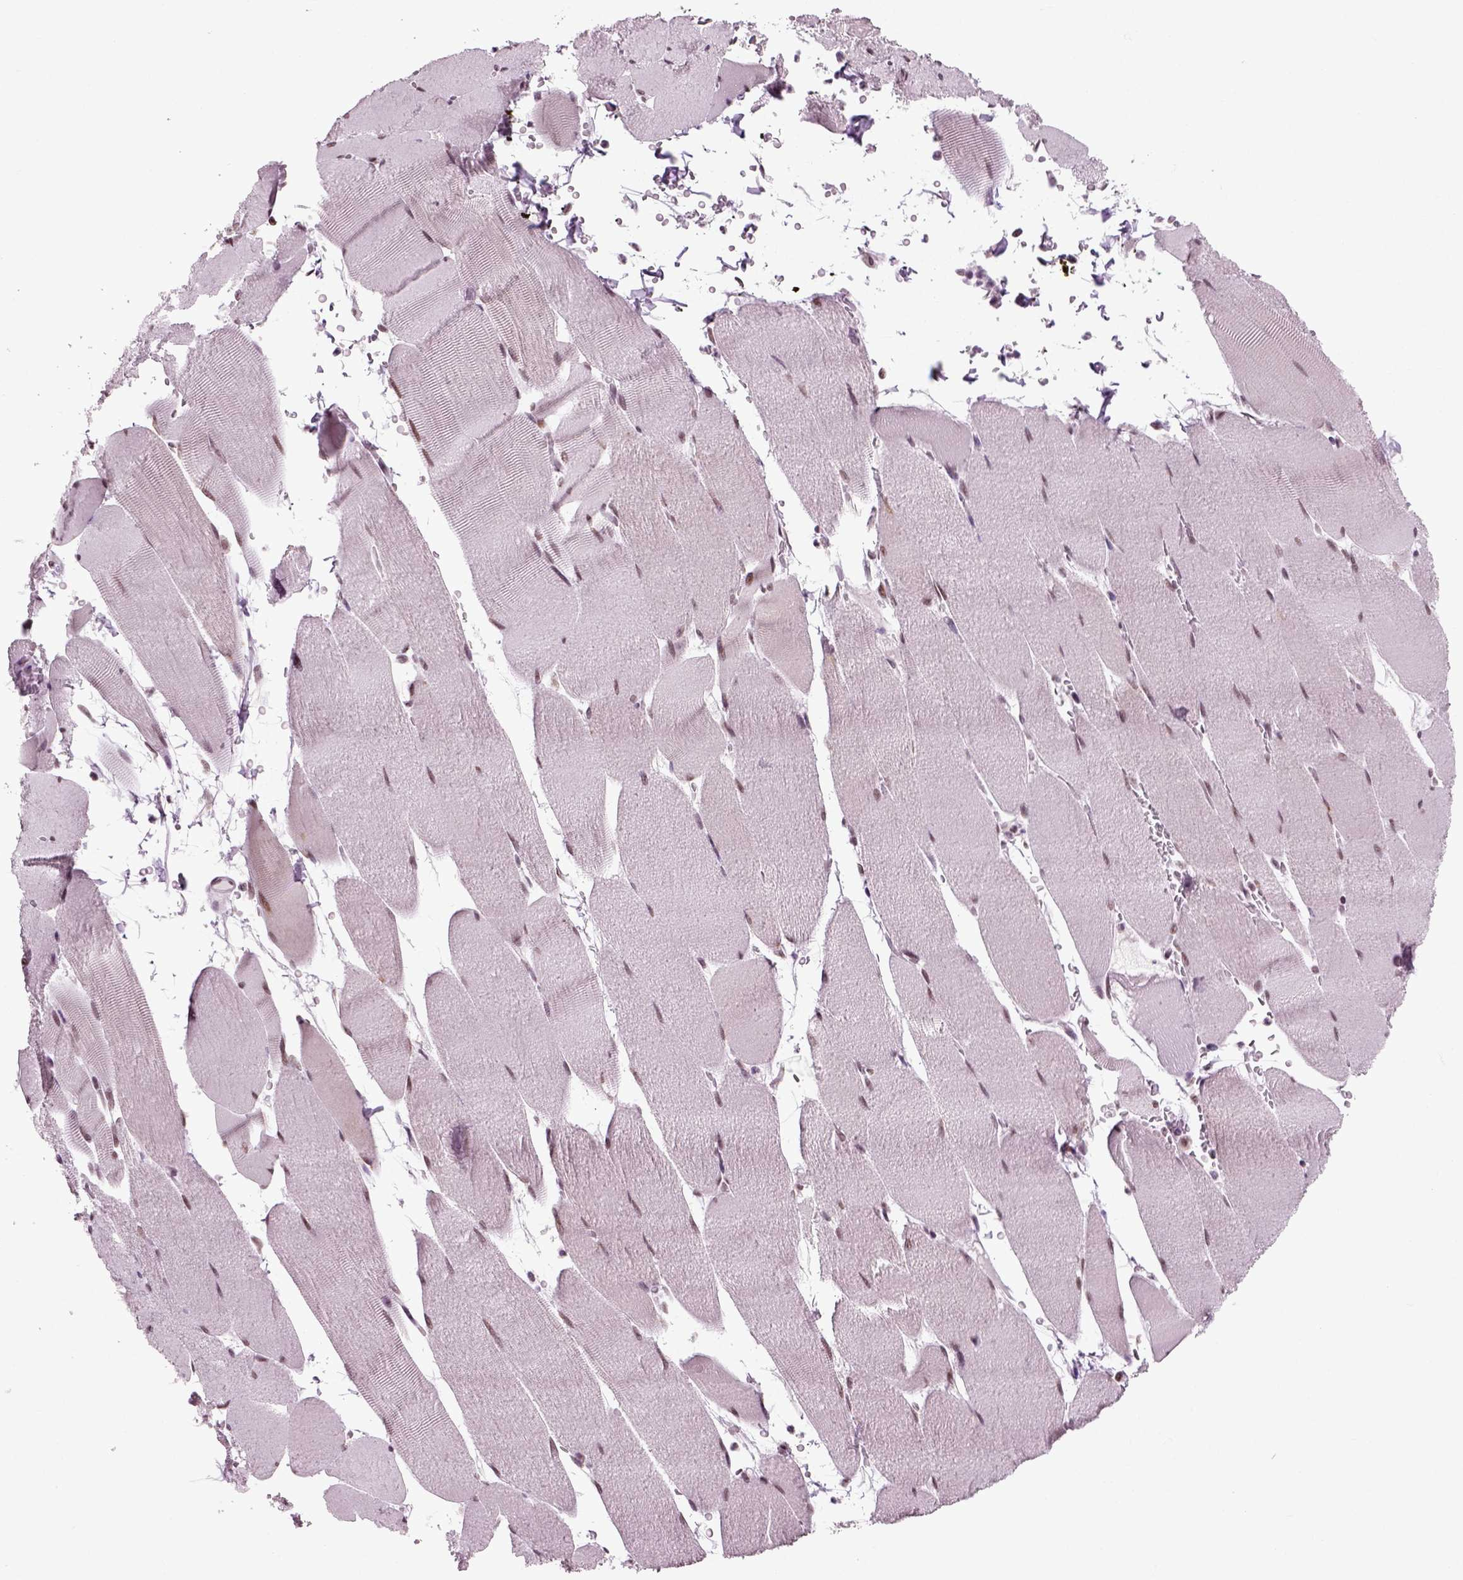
{"staining": {"intensity": "weak", "quantity": "<25%", "location": "nuclear"}, "tissue": "skeletal muscle", "cell_type": "Myocytes", "image_type": "normal", "snomed": [{"axis": "morphology", "description": "Normal tissue, NOS"}, {"axis": "topography", "description": "Skeletal muscle"}], "caption": "Micrograph shows no significant protein positivity in myocytes of unremarkable skeletal muscle.", "gene": "RCOR3", "patient": {"sex": "male", "age": 56}}